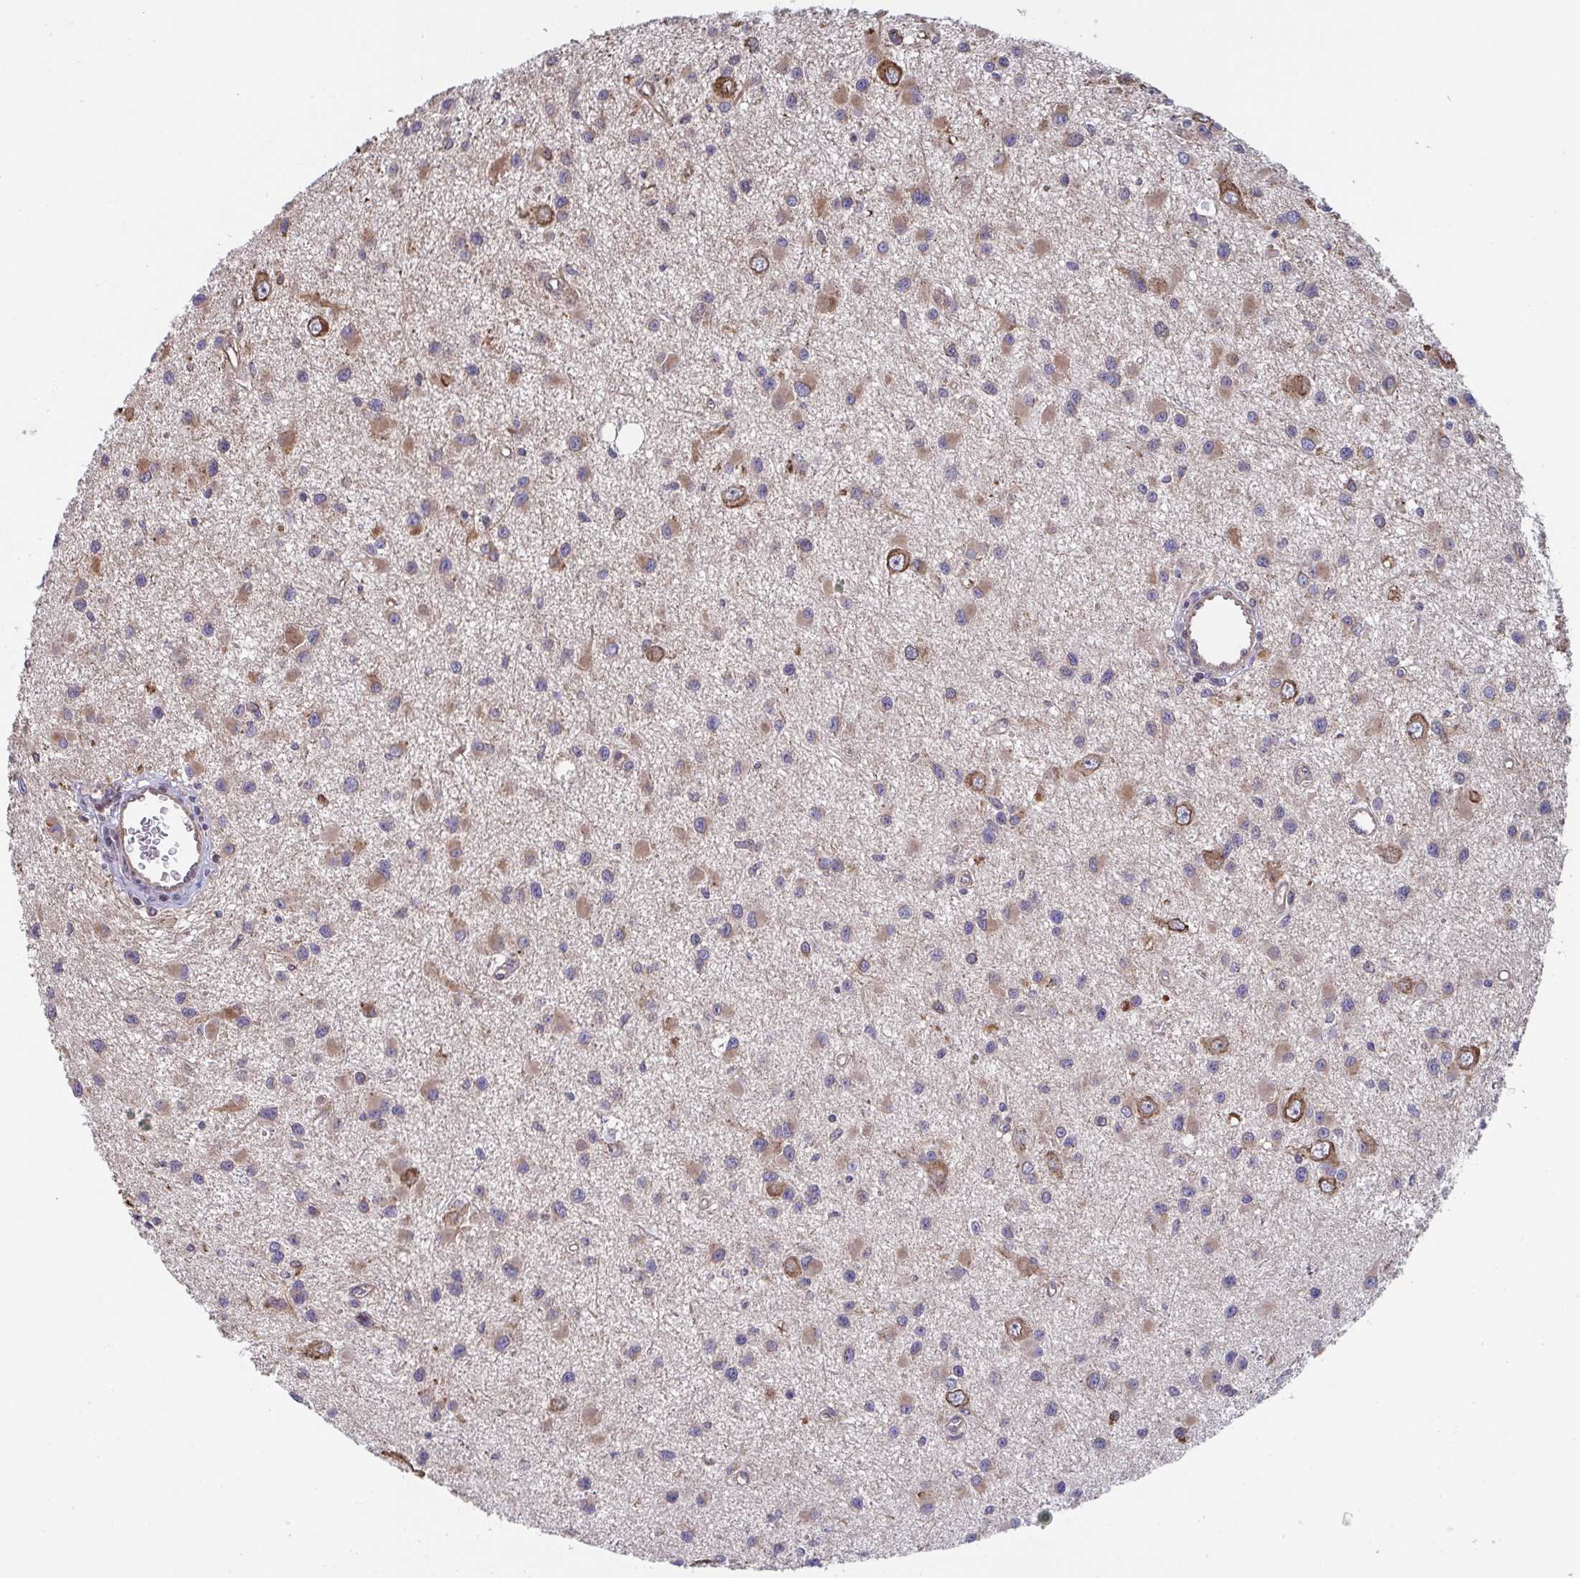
{"staining": {"intensity": "moderate", "quantity": "25%-75%", "location": "cytoplasmic/membranous"}, "tissue": "glioma", "cell_type": "Tumor cells", "image_type": "cancer", "snomed": [{"axis": "morphology", "description": "Glioma, malignant, High grade"}, {"axis": "topography", "description": "Brain"}], "caption": "Protein positivity by immunohistochemistry (IHC) exhibits moderate cytoplasmic/membranous positivity in approximately 25%-75% of tumor cells in malignant glioma (high-grade). The staining is performed using DAB brown chromogen to label protein expression. The nuclei are counter-stained blue using hematoxylin.", "gene": "COPB1", "patient": {"sex": "male", "age": 54}}